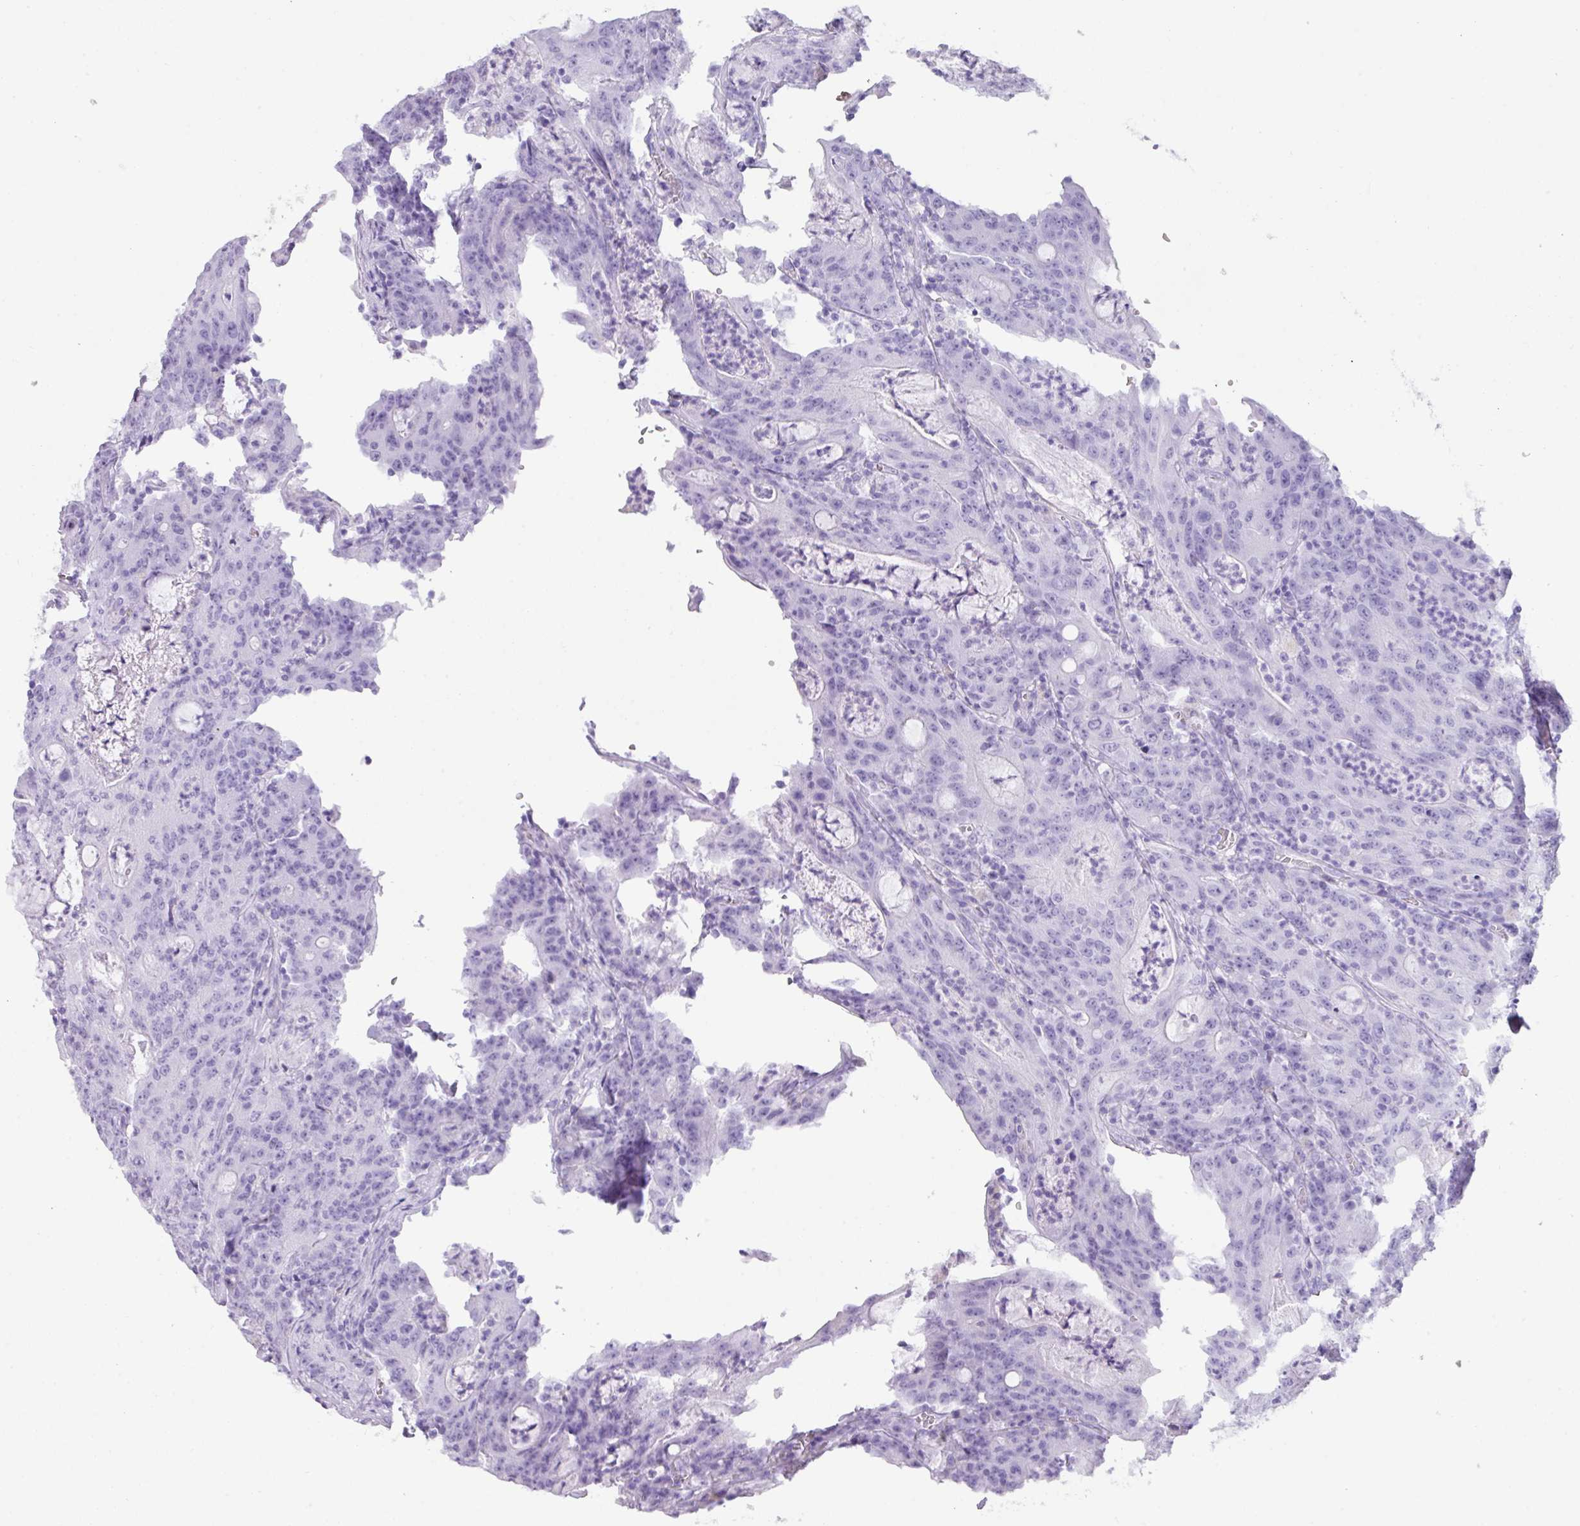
{"staining": {"intensity": "negative", "quantity": "none", "location": "none"}, "tissue": "colorectal cancer", "cell_type": "Tumor cells", "image_type": "cancer", "snomed": [{"axis": "morphology", "description": "Adenocarcinoma, NOS"}, {"axis": "topography", "description": "Colon"}], "caption": "The micrograph exhibits no staining of tumor cells in colorectal cancer (adenocarcinoma).", "gene": "NCCRP1", "patient": {"sex": "male", "age": 83}}